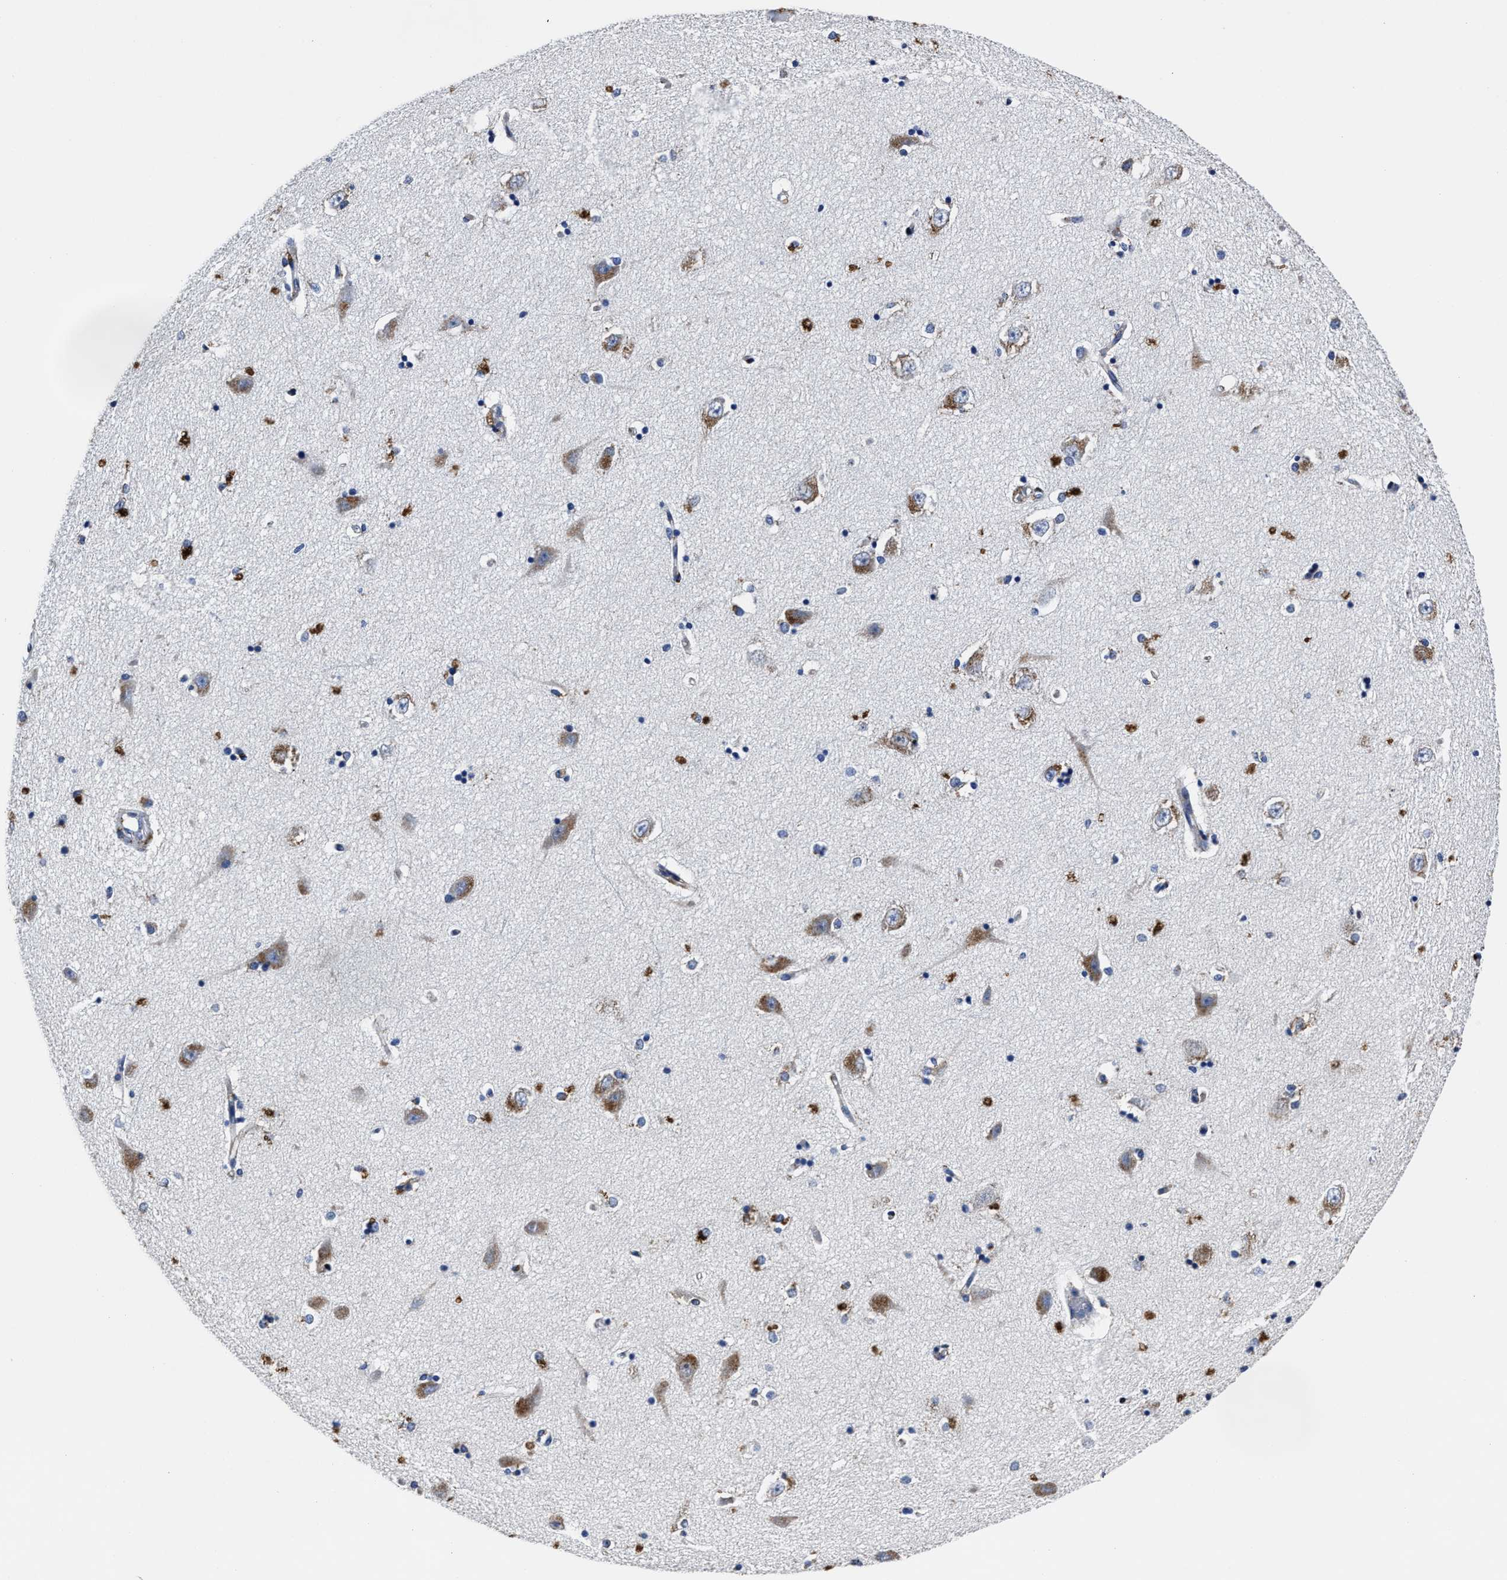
{"staining": {"intensity": "strong", "quantity": "<25%", "location": "cytoplasmic/membranous"}, "tissue": "hippocampus", "cell_type": "Glial cells", "image_type": "normal", "snomed": [{"axis": "morphology", "description": "Normal tissue, NOS"}, {"axis": "topography", "description": "Hippocampus"}], "caption": "Approximately <25% of glial cells in benign human hippocampus show strong cytoplasmic/membranous protein staining as visualized by brown immunohistochemical staining.", "gene": "LAMTOR4", "patient": {"sex": "male", "age": 45}}